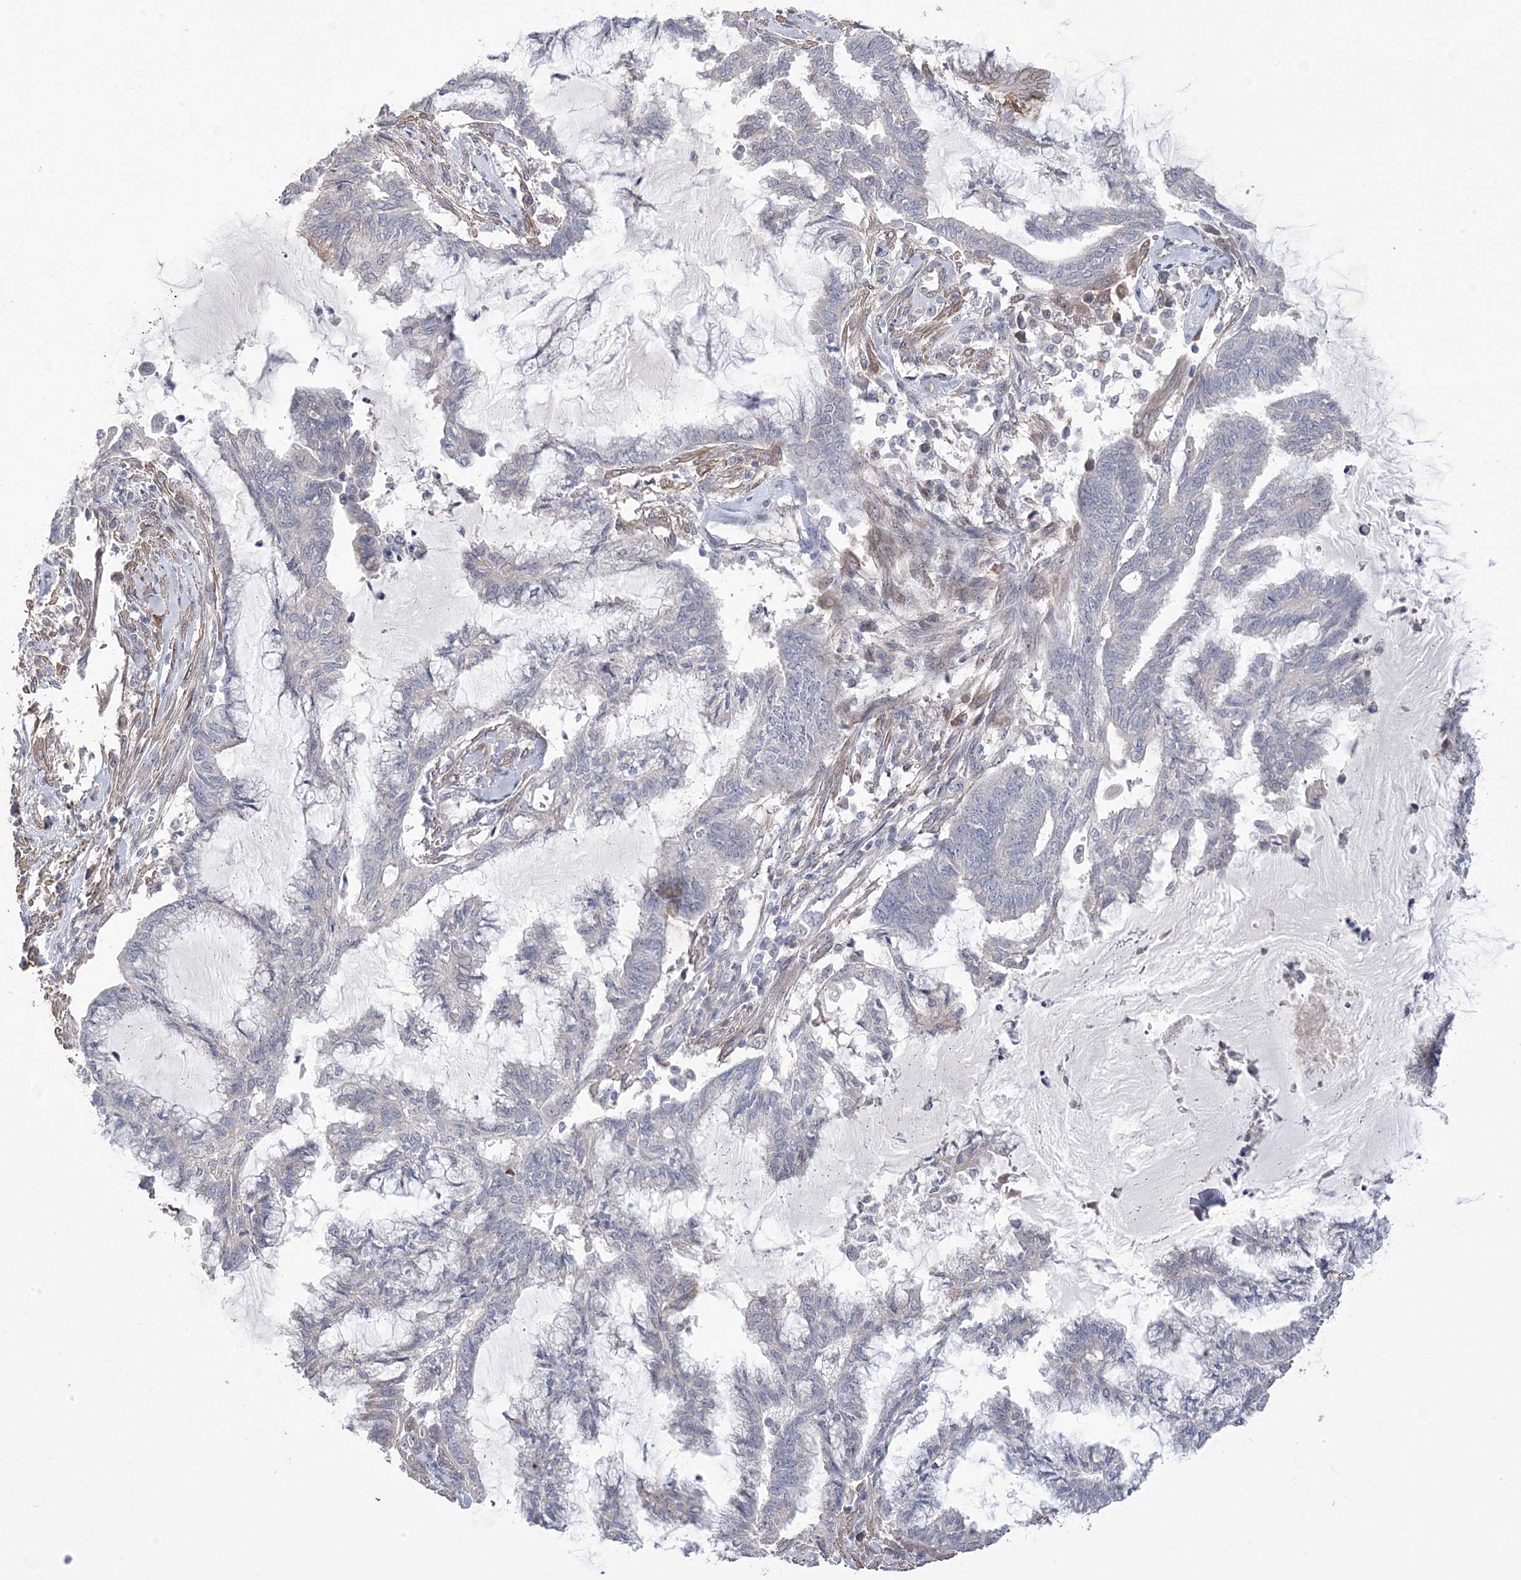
{"staining": {"intensity": "negative", "quantity": "none", "location": "none"}, "tissue": "endometrial cancer", "cell_type": "Tumor cells", "image_type": "cancer", "snomed": [{"axis": "morphology", "description": "Adenocarcinoma, NOS"}, {"axis": "topography", "description": "Endometrium"}], "caption": "DAB immunohistochemical staining of endometrial cancer reveals no significant positivity in tumor cells.", "gene": "GTPBP6", "patient": {"sex": "female", "age": 86}}